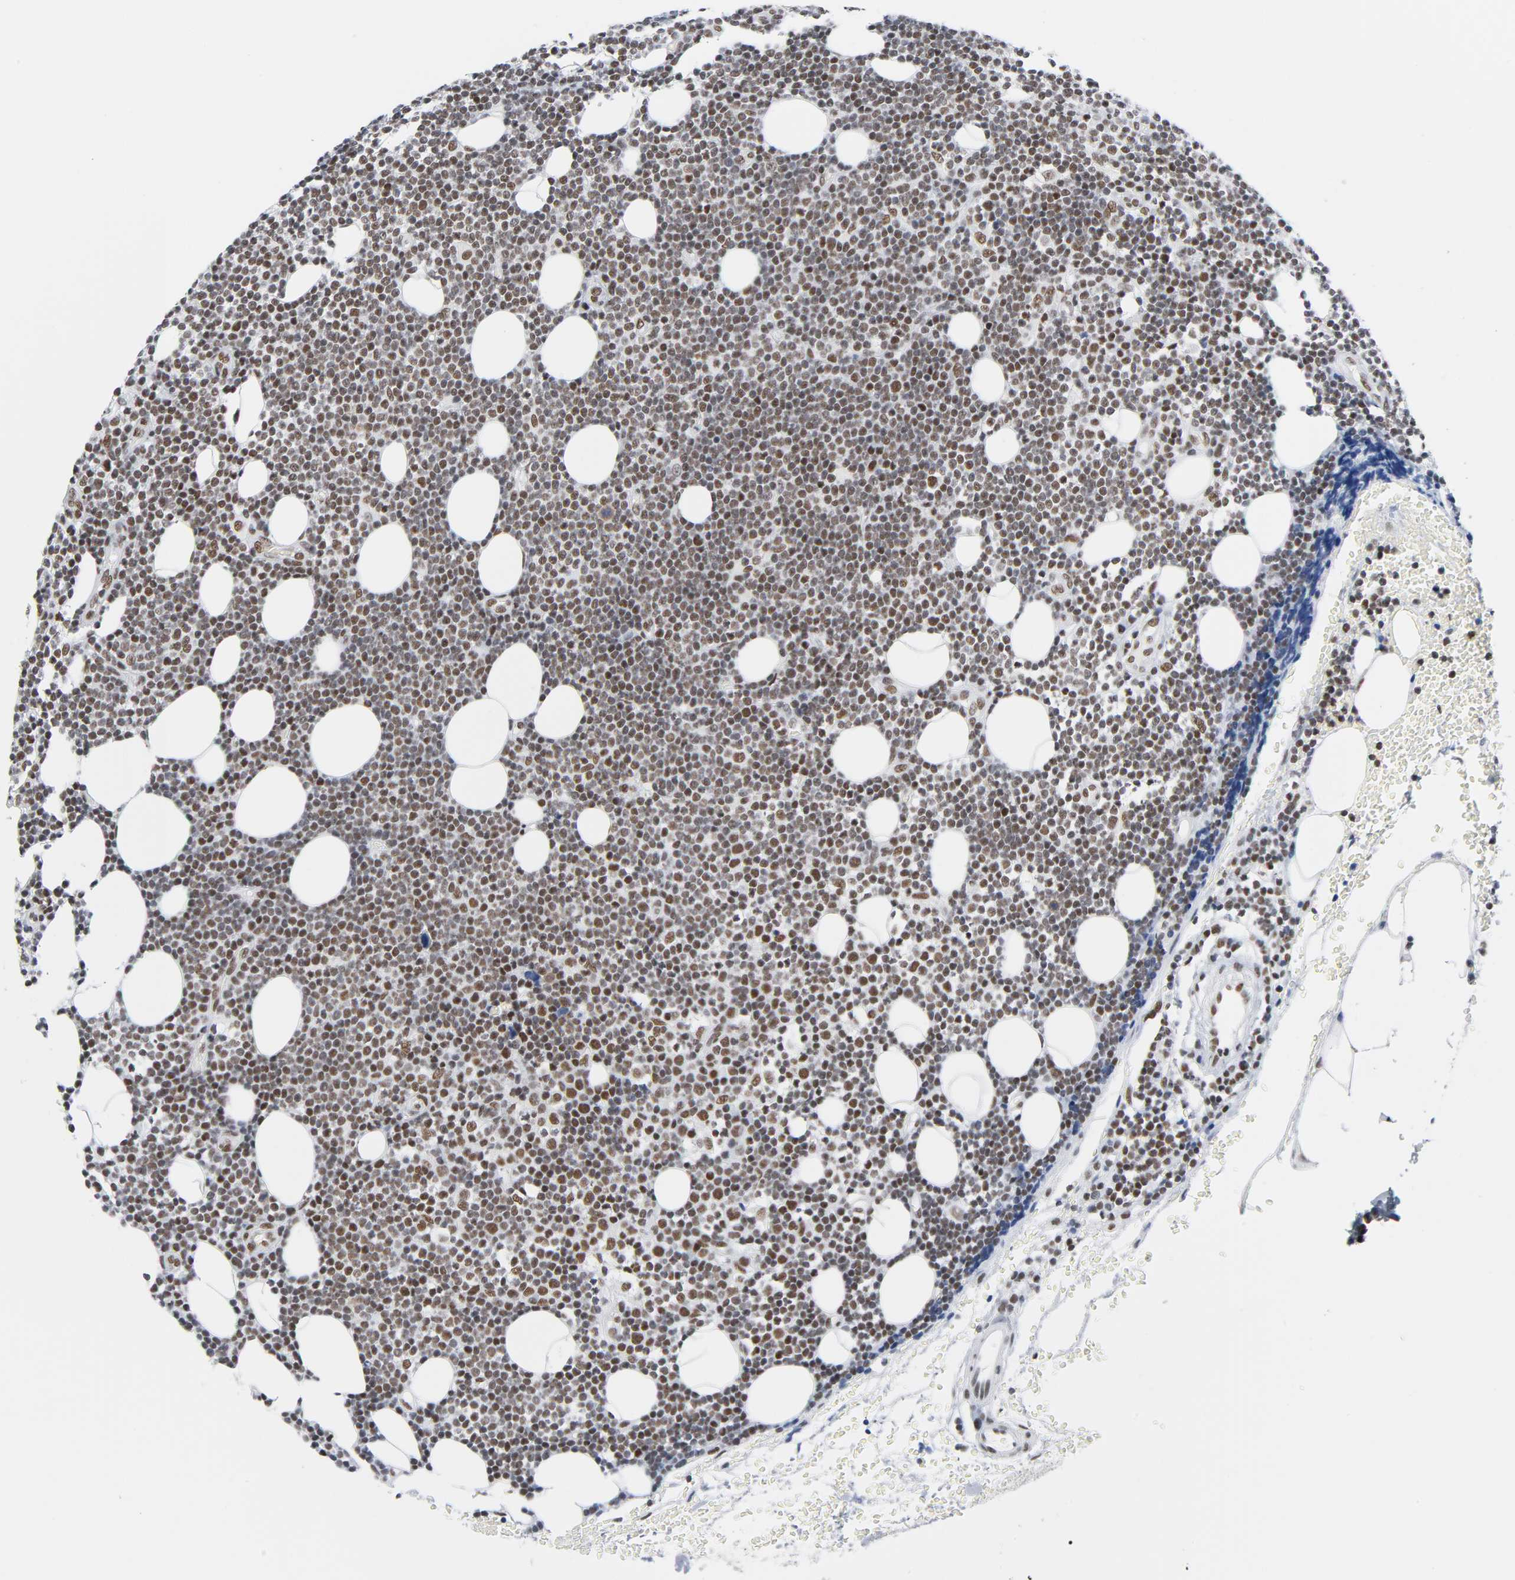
{"staining": {"intensity": "moderate", "quantity": ">75%", "location": "nuclear"}, "tissue": "lymphoma", "cell_type": "Tumor cells", "image_type": "cancer", "snomed": [{"axis": "morphology", "description": "Malignant lymphoma, non-Hodgkin's type, Low grade"}, {"axis": "topography", "description": "Soft tissue"}], "caption": "IHC micrograph of neoplastic tissue: lymphoma stained using IHC reveals medium levels of moderate protein expression localized specifically in the nuclear of tumor cells, appearing as a nuclear brown color.", "gene": "CSTF2", "patient": {"sex": "male", "age": 92}}